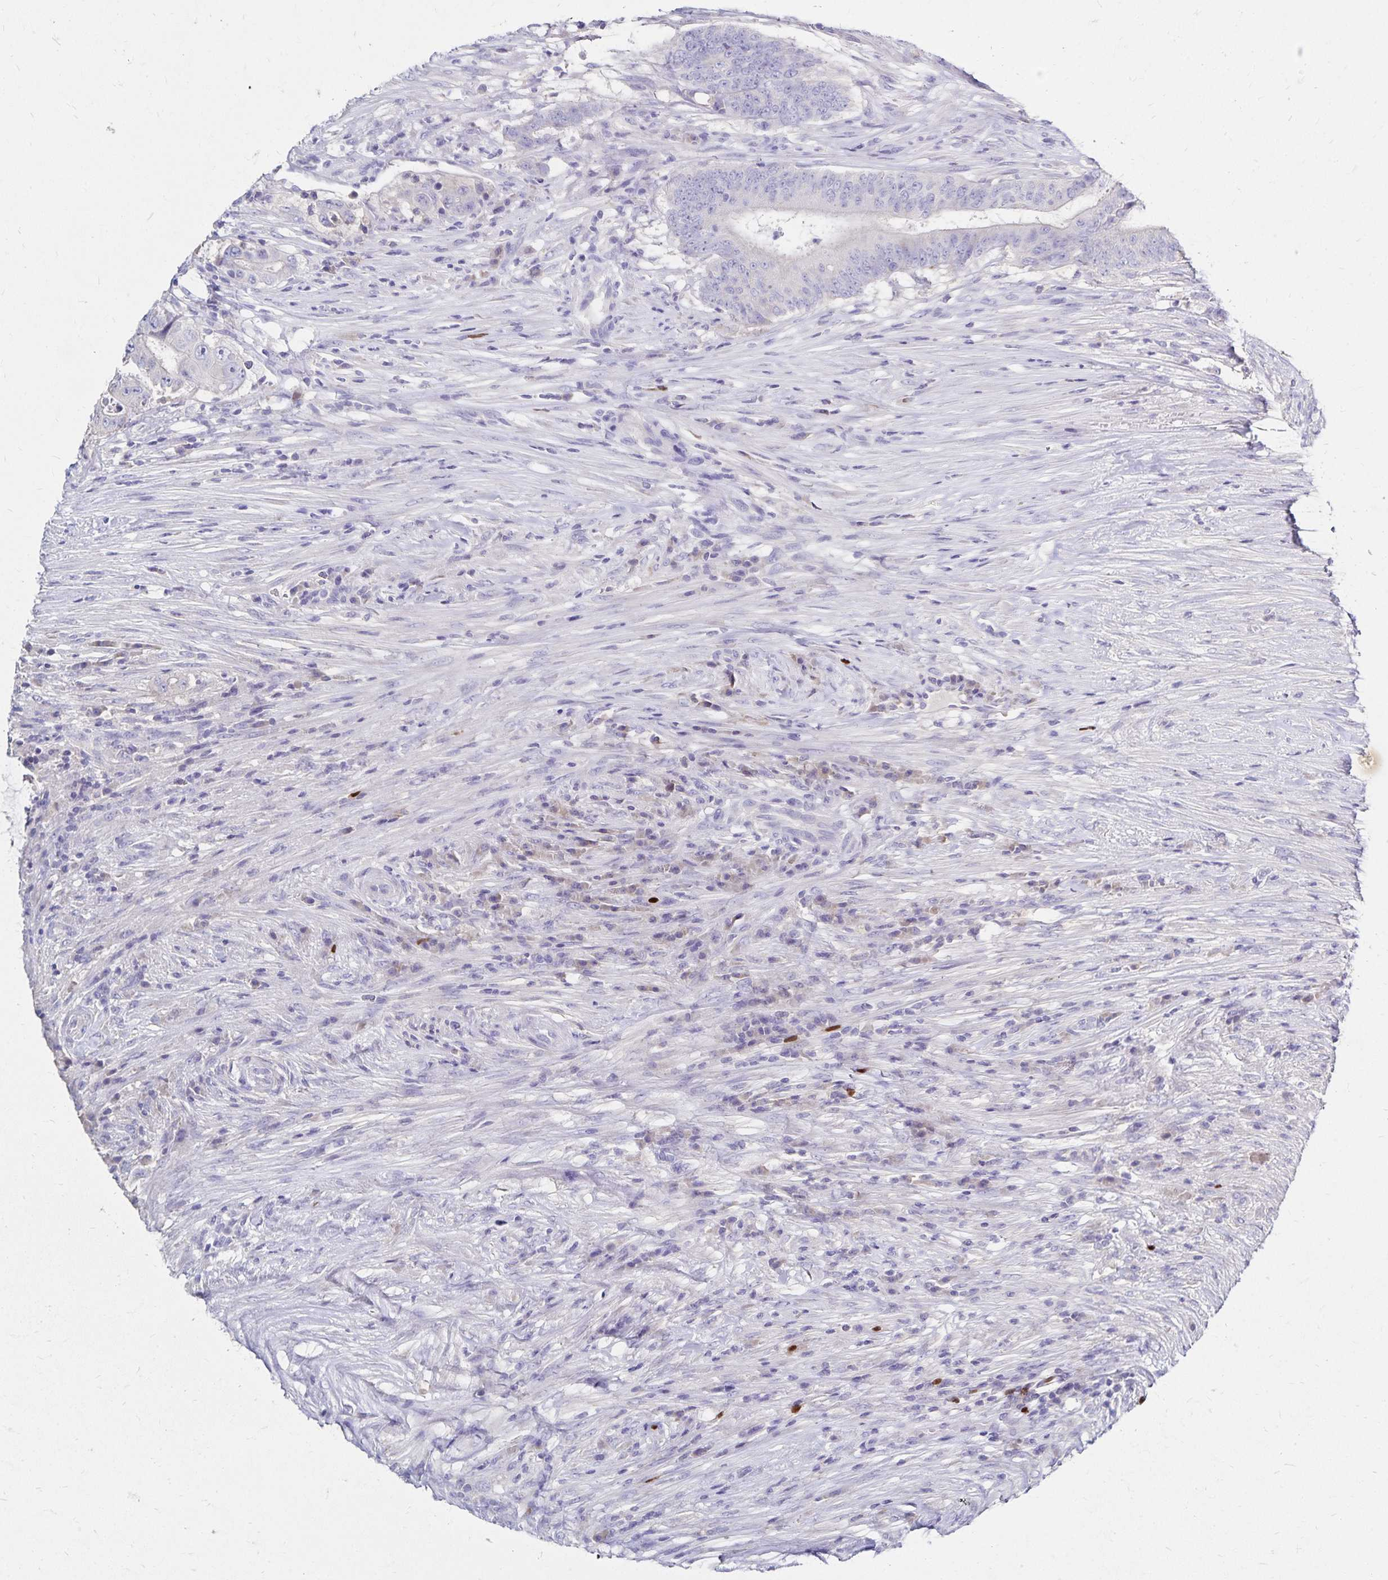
{"staining": {"intensity": "negative", "quantity": "none", "location": "none"}, "tissue": "colorectal cancer", "cell_type": "Tumor cells", "image_type": "cancer", "snomed": [{"axis": "morphology", "description": "Adenocarcinoma, NOS"}, {"axis": "topography", "description": "Colon"}], "caption": "This image is of colorectal cancer stained with immunohistochemistry to label a protein in brown with the nuclei are counter-stained blue. There is no positivity in tumor cells.", "gene": "PAX5", "patient": {"sex": "female", "age": 43}}